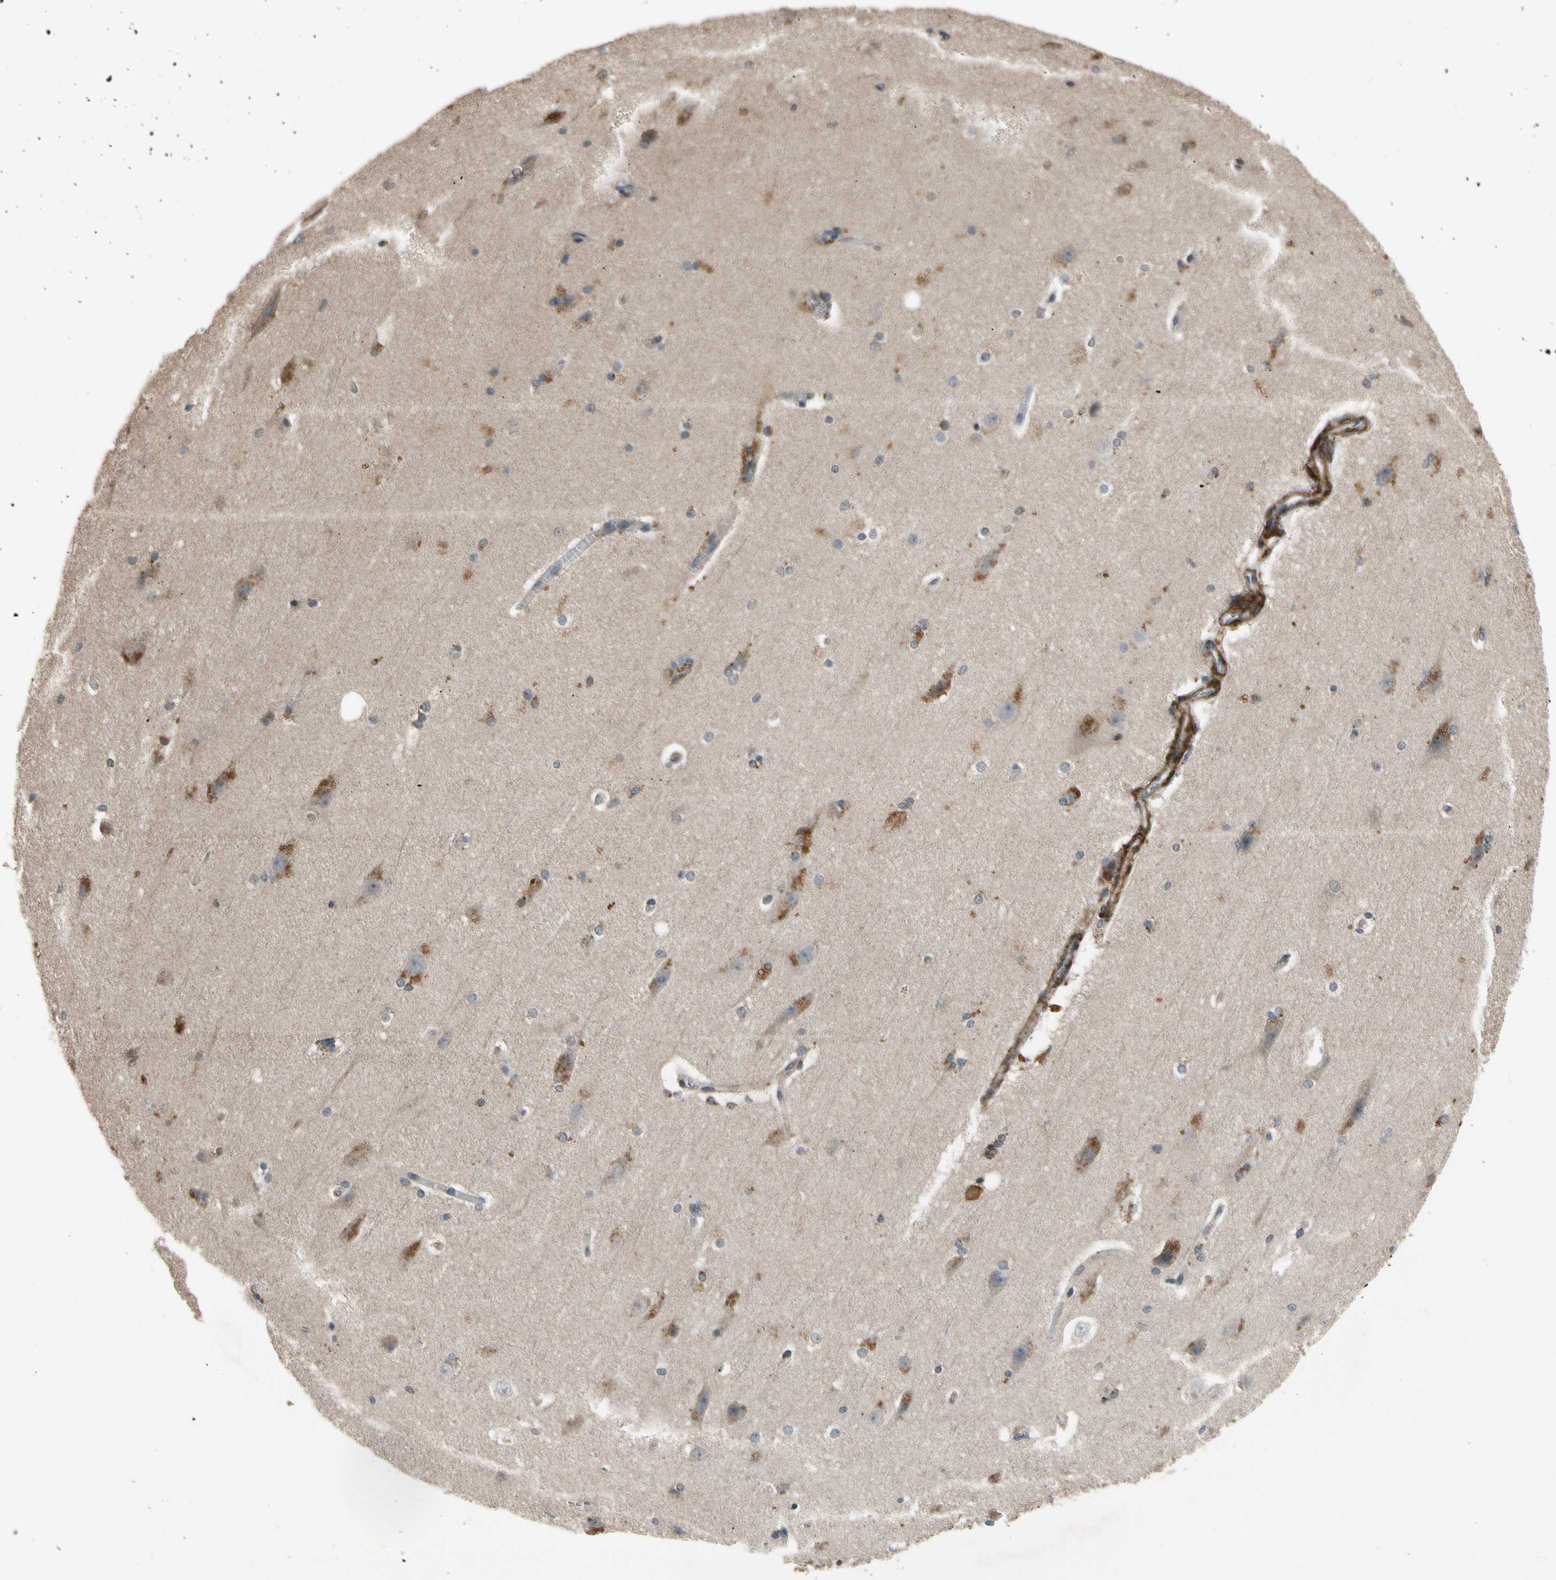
{"staining": {"intensity": "negative", "quantity": "none", "location": "none"}, "tissue": "cerebral cortex", "cell_type": "Endothelial cells", "image_type": "normal", "snomed": [{"axis": "morphology", "description": "Normal tissue, NOS"}, {"axis": "topography", "description": "Cerebral cortex"}, {"axis": "topography", "description": "Hippocampus"}], "caption": "DAB (3,3'-diaminobenzidine) immunohistochemical staining of normal cerebral cortex demonstrates no significant expression in endothelial cells. (DAB (3,3'-diaminobenzidine) immunohistochemistry (IHC) with hematoxylin counter stain).", "gene": "MST1R", "patient": {"sex": "female", "age": 19}}